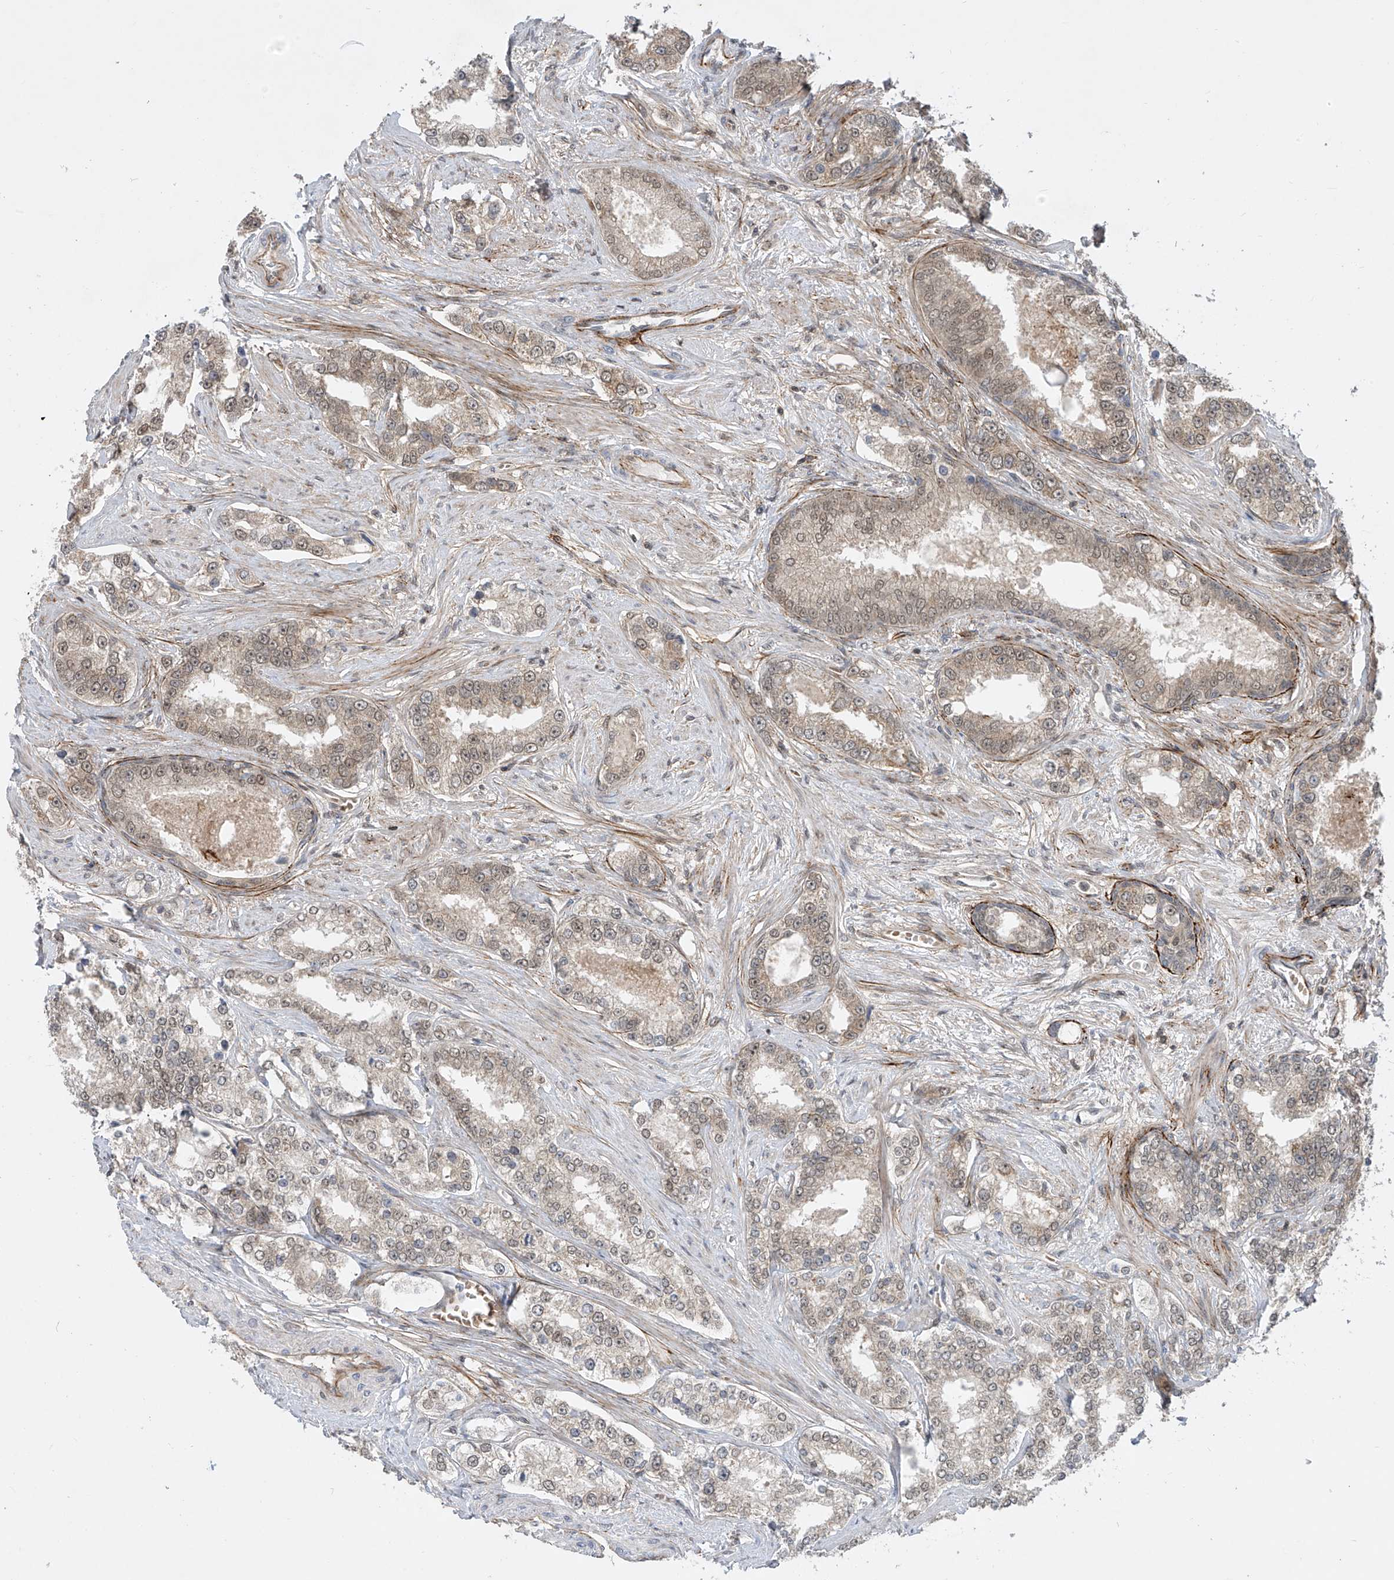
{"staining": {"intensity": "weak", "quantity": "25%-75%", "location": "cytoplasmic/membranous,nuclear"}, "tissue": "prostate cancer", "cell_type": "Tumor cells", "image_type": "cancer", "snomed": [{"axis": "morphology", "description": "Normal tissue, NOS"}, {"axis": "morphology", "description": "Adenocarcinoma, High grade"}, {"axis": "topography", "description": "Prostate"}], "caption": "Prostate high-grade adenocarcinoma stained with immunohistochemistry exhibits weak cytoplasmic/membranous and nuclear positivity in approximately 25%-75% of tumor cells.", "gene": "LAGE3", "patient": {"sex": "male", "age": 83}}